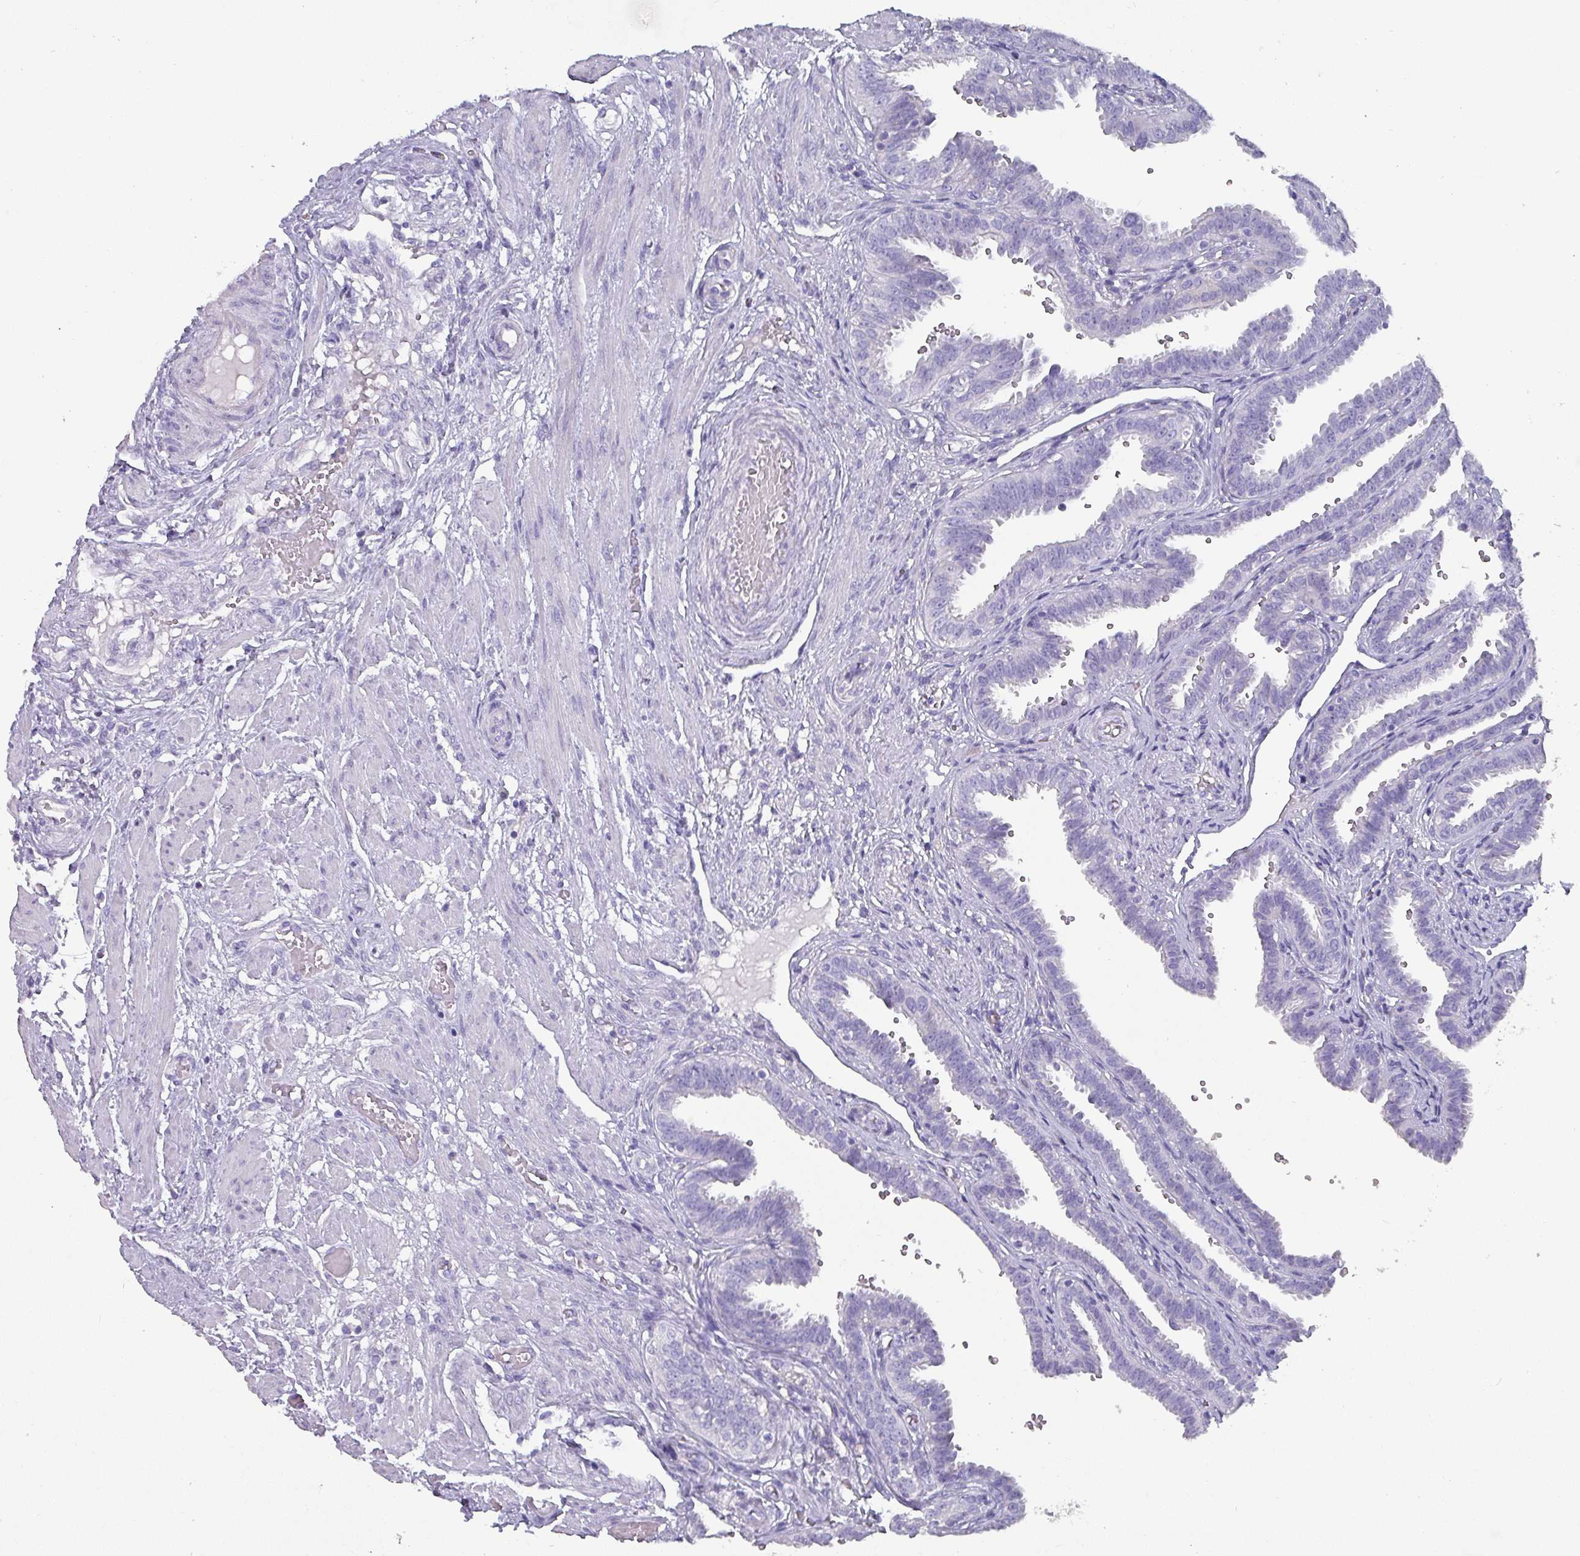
{"staining": {"intensity": "negative", "quantity": "none", "location": "none"}, "tissue": "fallopian tube", "cell_type": "Glandular cells", "image_type": "normal", "snomed": [{"axis": "morphology", "description": "Normal tissue, NOS"}, {"axis": "topography", "description": "Fallopian tube"}], "caption": "Immunohistochemistry of unremarkable fallopian tube reveals no positivity in glandular cells.", "gene": "INS", "patient": {"sex": "female", "age": 37}}